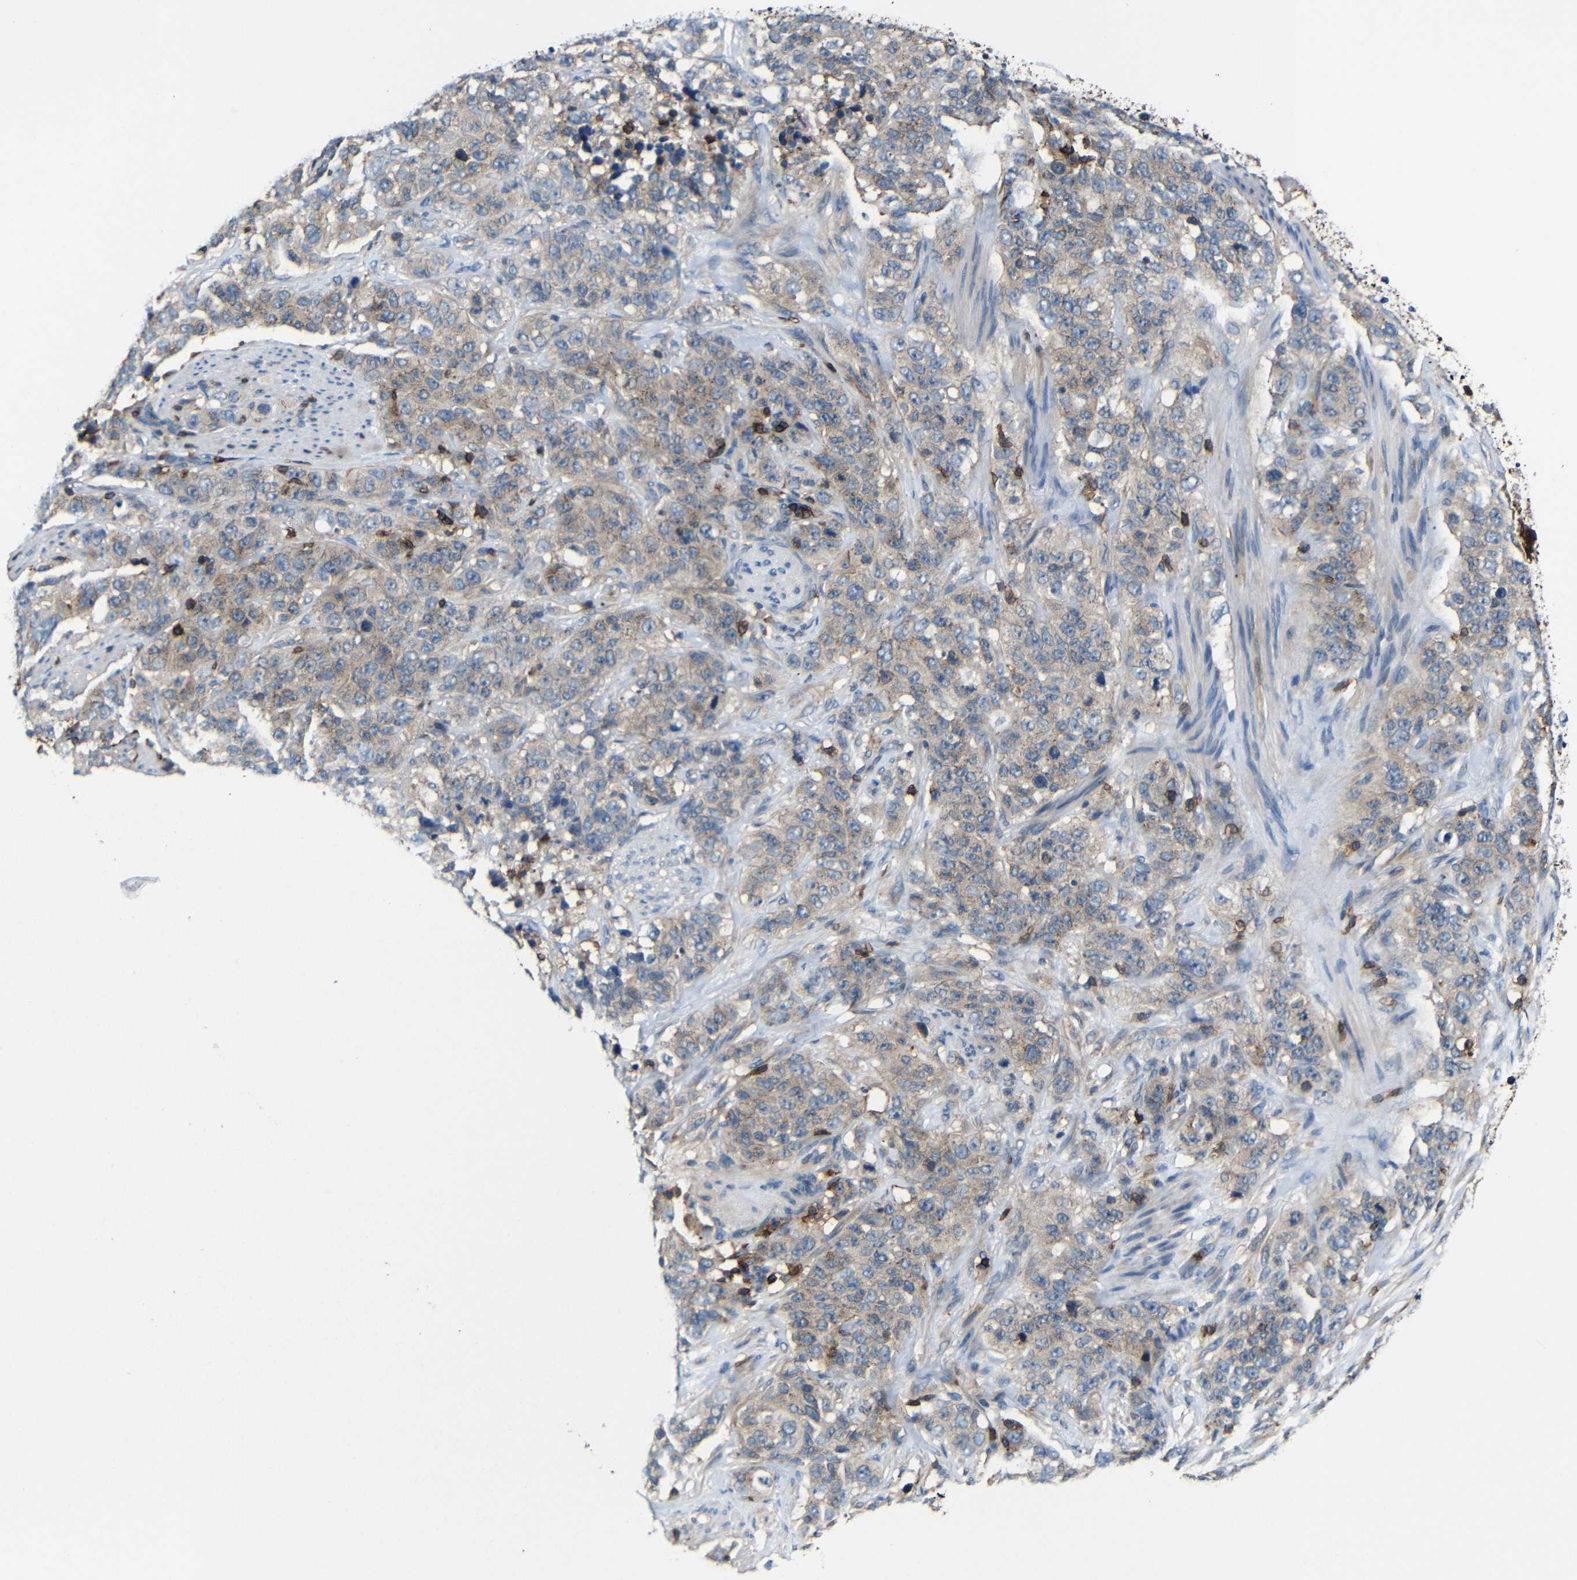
{"staining": {"intensity": "weak", "quantity": ">75%", "location": "cytoplasmic/membranous"}, "tissue": "stomach cancer", "cell_type": "Tumor cells", "image_type": "cancer", "snomed": [{"axis": "morphology", "description": "Adenocarcinoma, NOS"}, {"axis": "topography", "description": "Stomach"}], "caption": "Protein expression by immunohistochemistry (IHC) shows weak cytoplasmic/membranous staining in approximately >75% of tumor cells in stomach adenocarcinoma. Ihc stains the protein in brown and the nuclei are stained blue.", "gene": "P2RY12", "patient": {"sex": "male", "age": 48}}